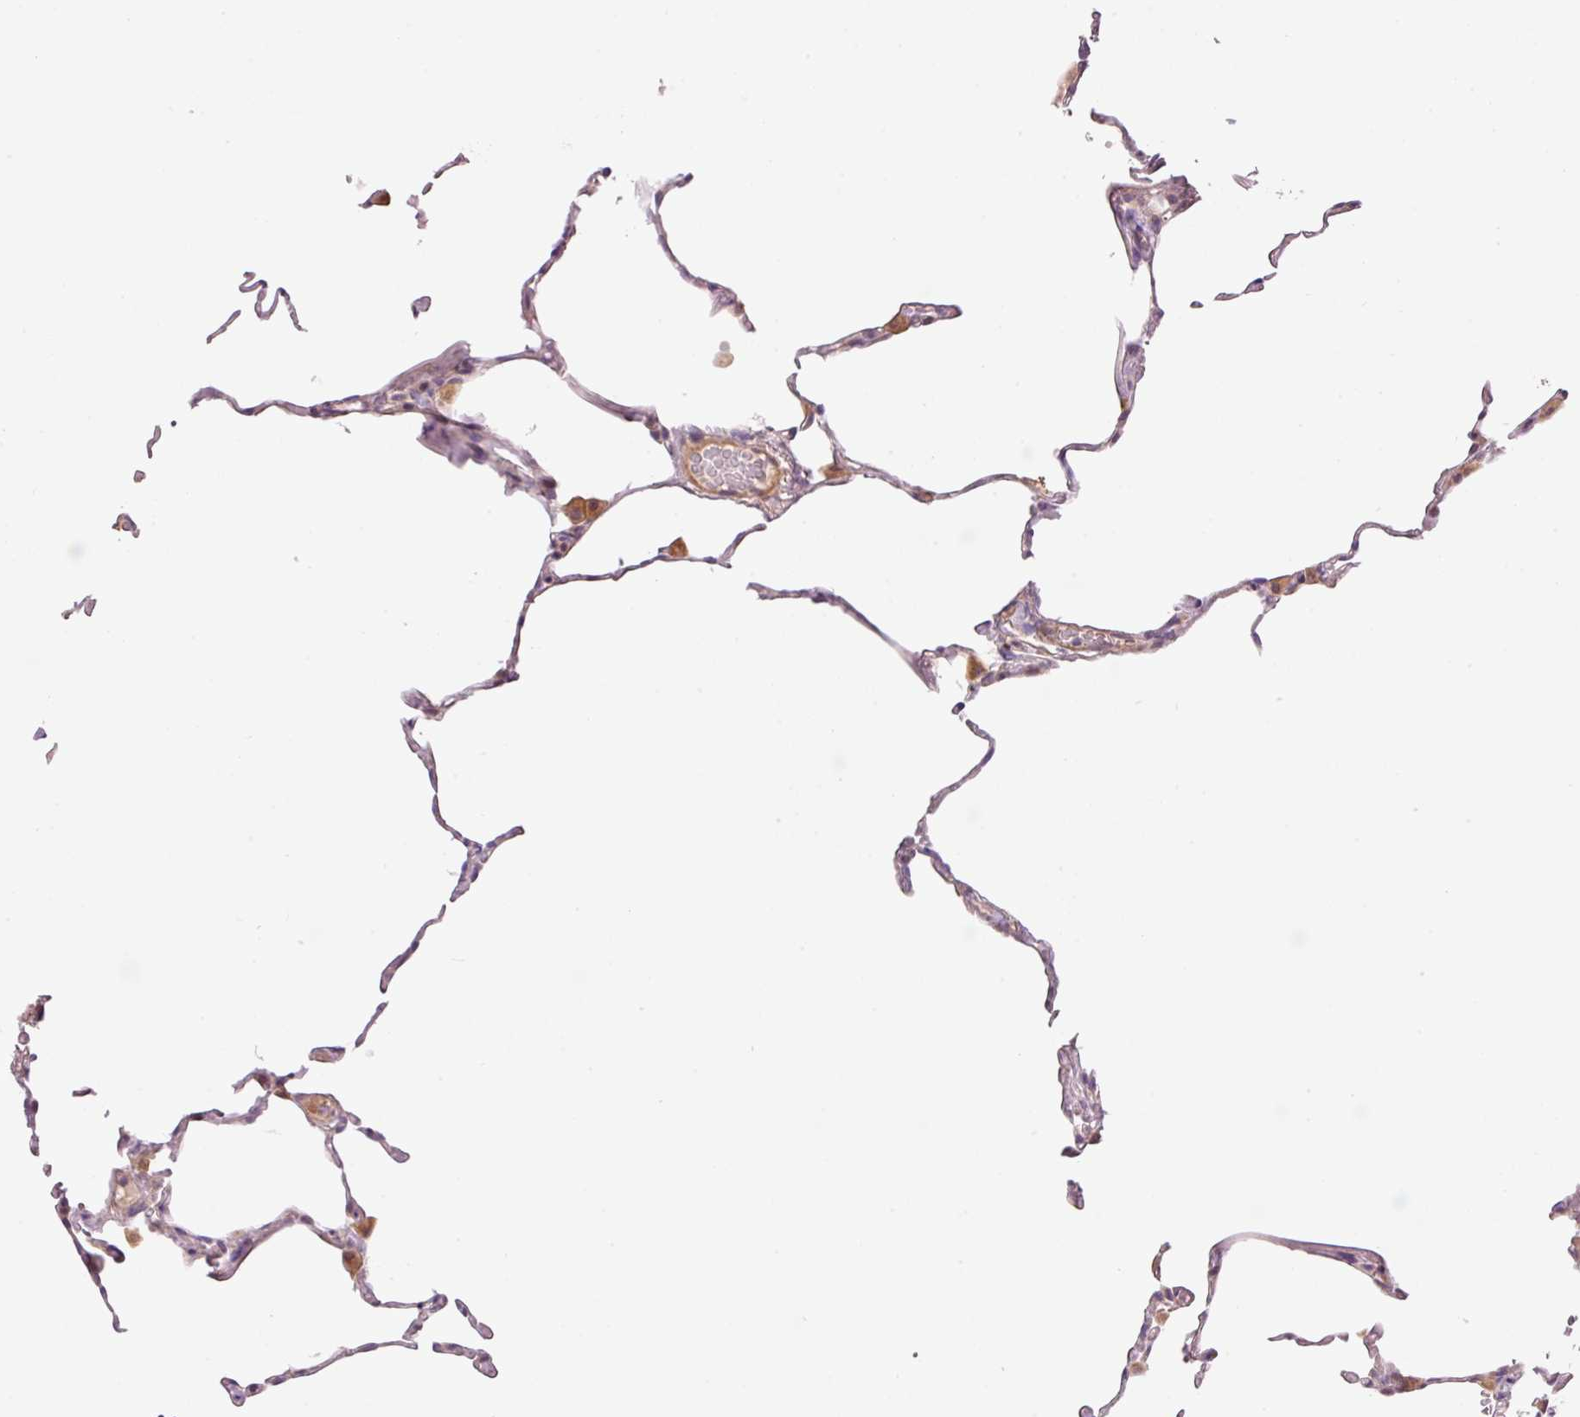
{"staining": {"intensity": "negative", "quantity": "none", "location": "none"}, "tissue": "lung", "cell_type": "Alveolar cells", "image_type": "normal", "snomed": [{"axis": "morphology", "description": "Normal tissue, NOS"}, {"axis": "topography", "description": "Lung"}], "caption": "Lung stained for a protein using immunohistochemistry demonstrates no expression alveolar cells.", "gene": "SLC29A3", "patient": {"sex": "female", "age": 57}}